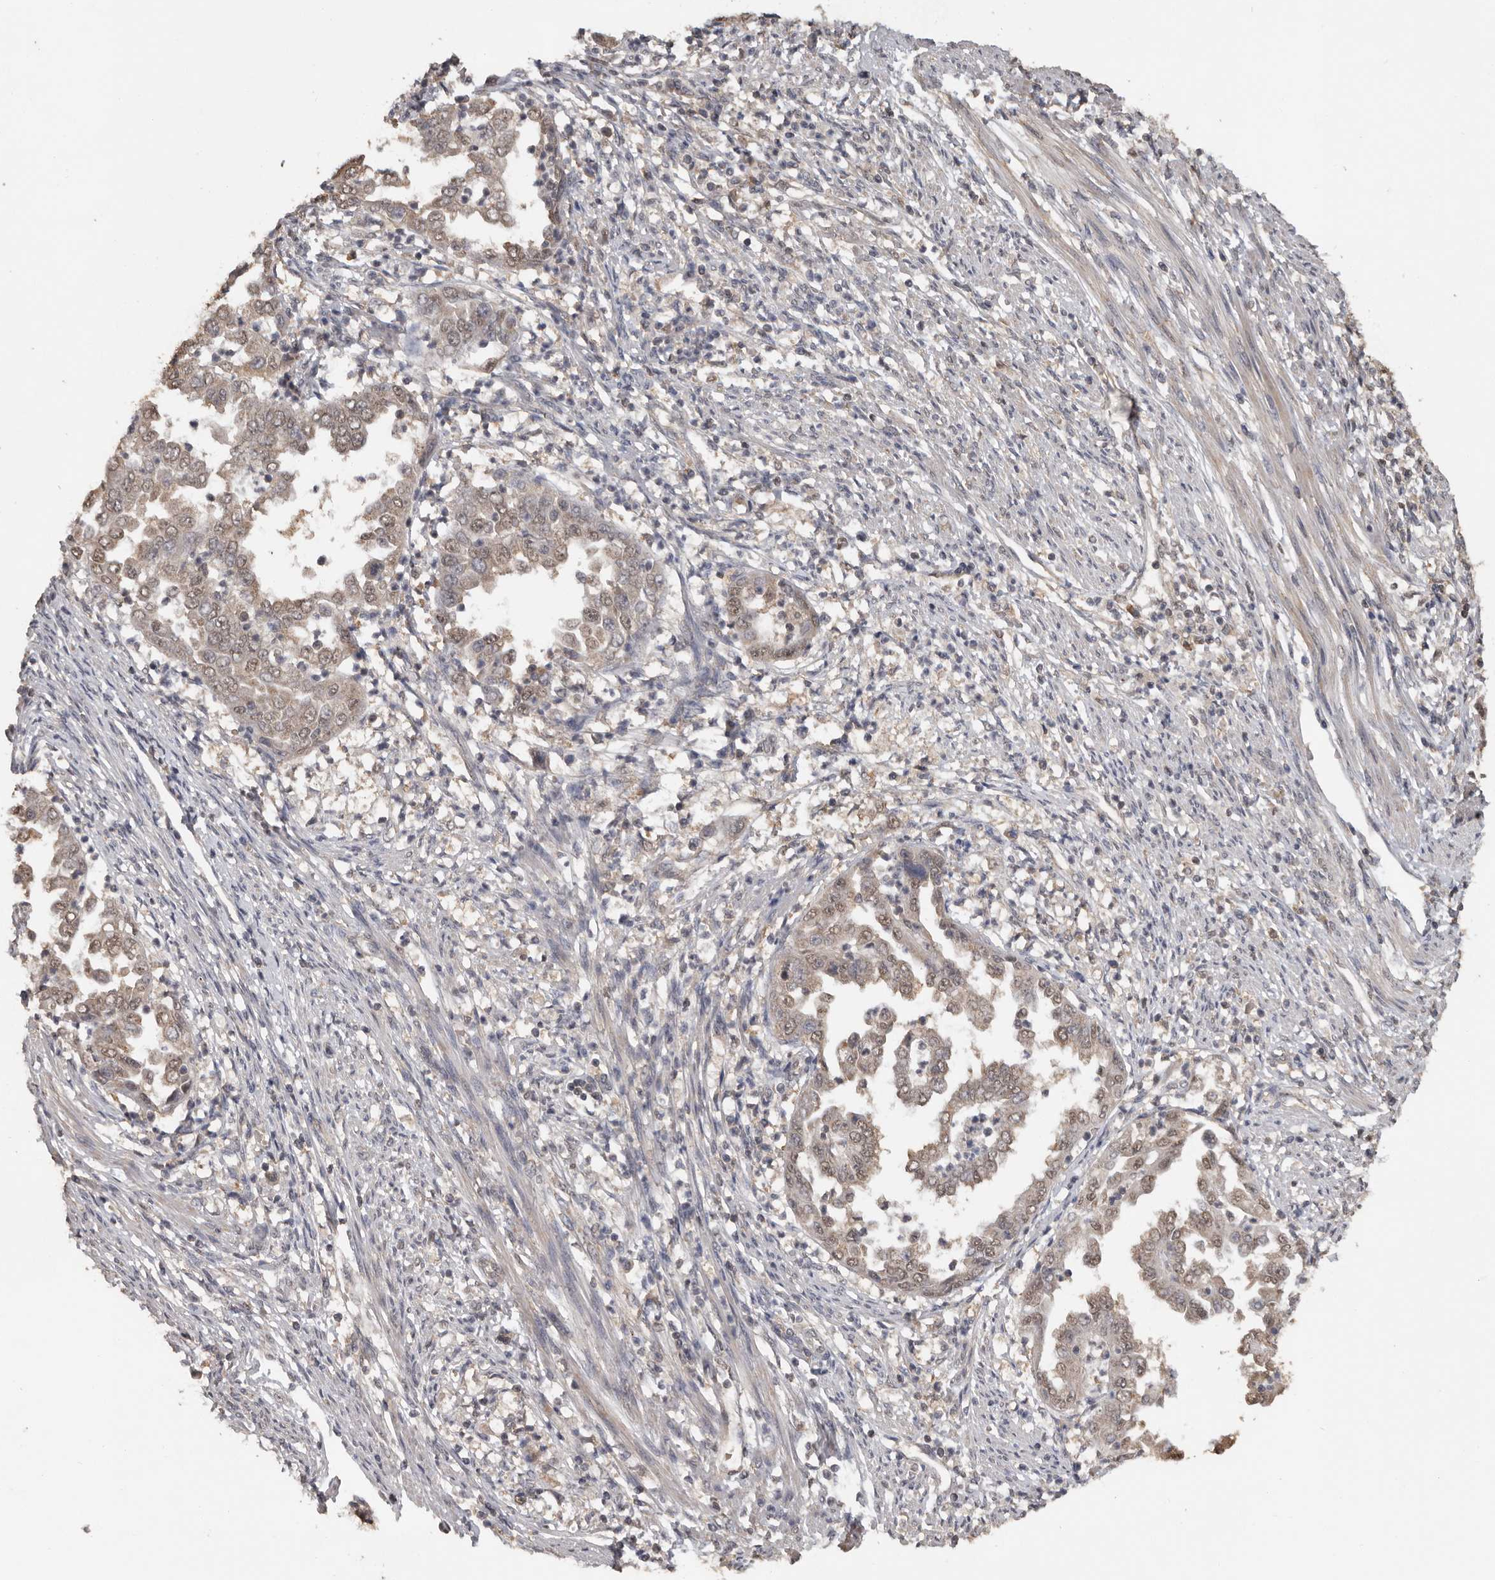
{"staining": {"intensity": "weak", "quantity": "<25%", "location": "cytoplasmic/membranous"}, "tissue": "endometrial cancer", "cell_type": "Tumor cells", "image_type": "cancer", "snomed": [{"axis": "morphology", "description": "Adenocarcinoma, NOS"}, {"axis": "topography", "description": "Endometrium"}], "caption": "This is an immunohistochemistry micrograph of human adenocarcinoma (endometrial). There is no expression in tumor cells.", "gene": "MTF1", "patient": {"sex": "female", "age": 85}}